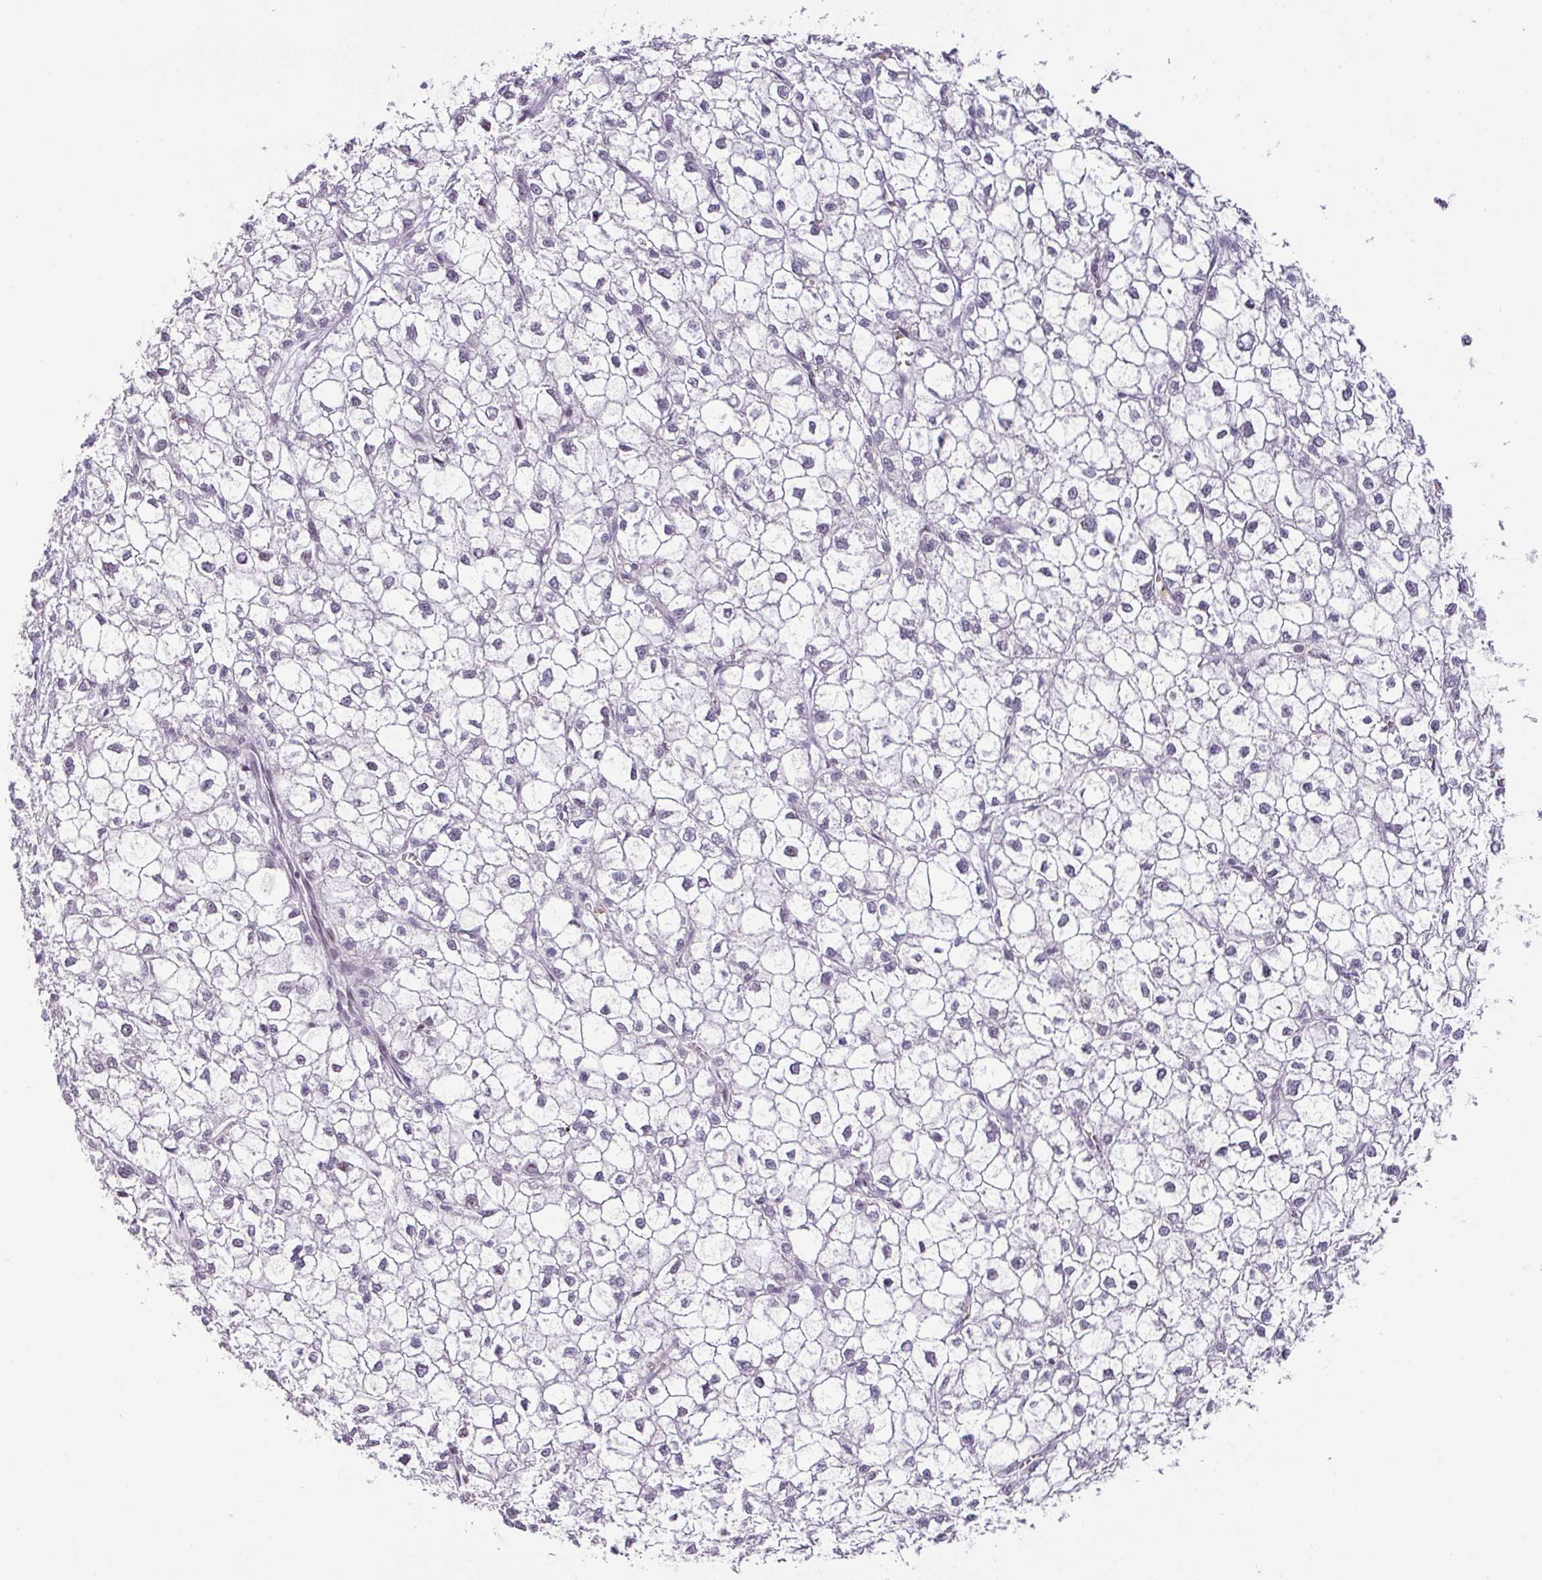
{"staining": {"intensity": "negative", "quantity": "none", "location": "none"}, "tissue": "liver cancer", "cell_type": "Tumor cells", "image_type": "cancer", "snomed": [{"axis": "morphology", "description": "Carcinoma, Hepatocellular, NOS"}, {"axis": "topography", "description": "Liver"}], "caption": "Liver cancer stained for a protein using immunohistochemistry demonstrates no staining tumor cells.", "gene": "PARP2", "patient": {"sex": "female", "age": 43}}